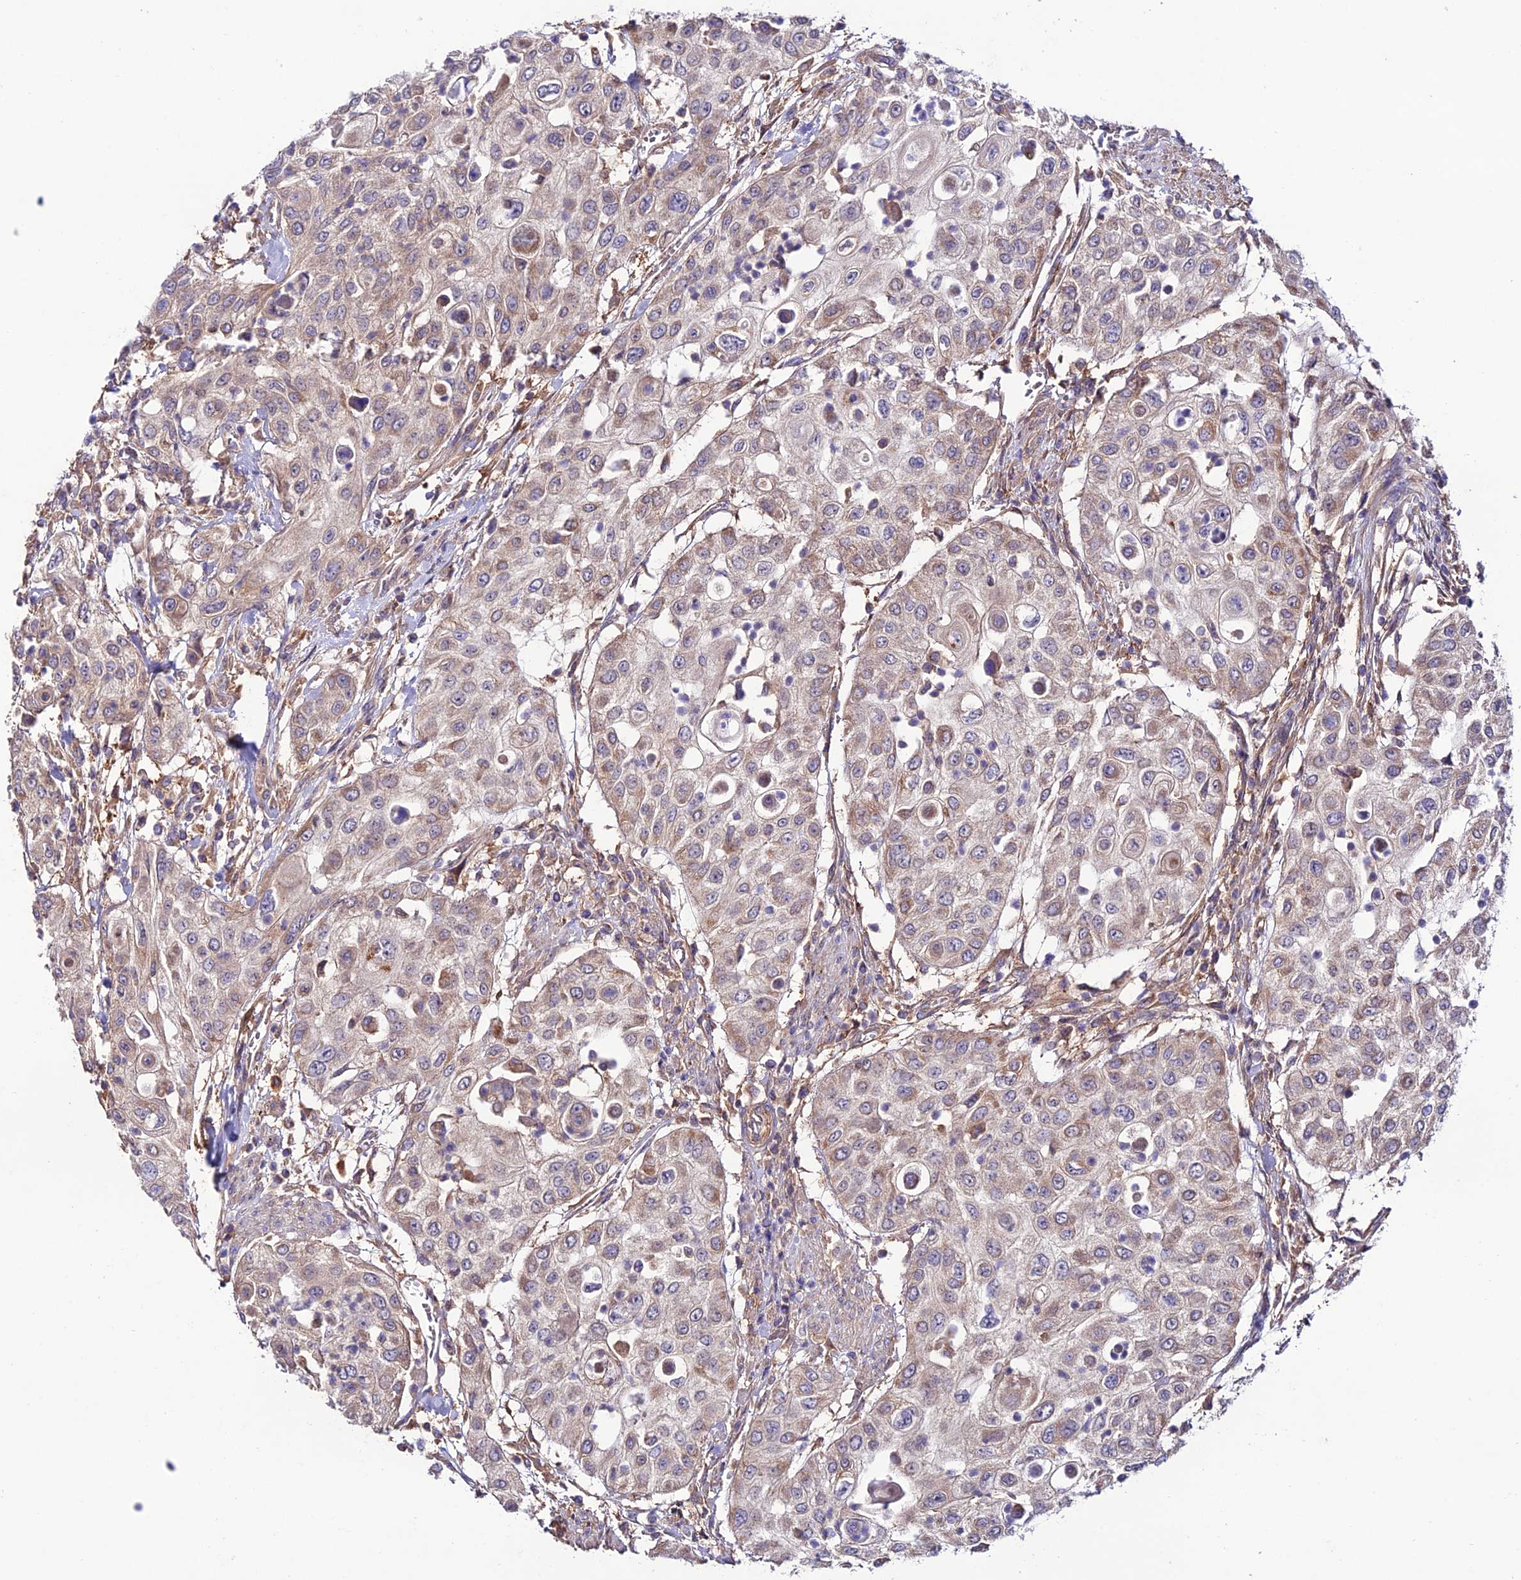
{"staining": {"intensity": "weak", "quantity": "25%-75%", "location": "cytoplasmic/membranous"}, "tissue": "urothelial cancer", "cell_type": "Tumor cells", "image_type": "cancer", "snomed": [{"axis": "morphology", "description": "Urothelial carcinoma, High grade"}, {"axis": "topography", "description": "Urinary bladder"}], "caption": "Urothelial cancer was stained to show a protein in brown. There is low levels of weak cytoplasmic/membranous expression in approximately 25%-75% of tumor cells.", "gene": "BRME1", "patient": {"sex": "female", "age": 79}}